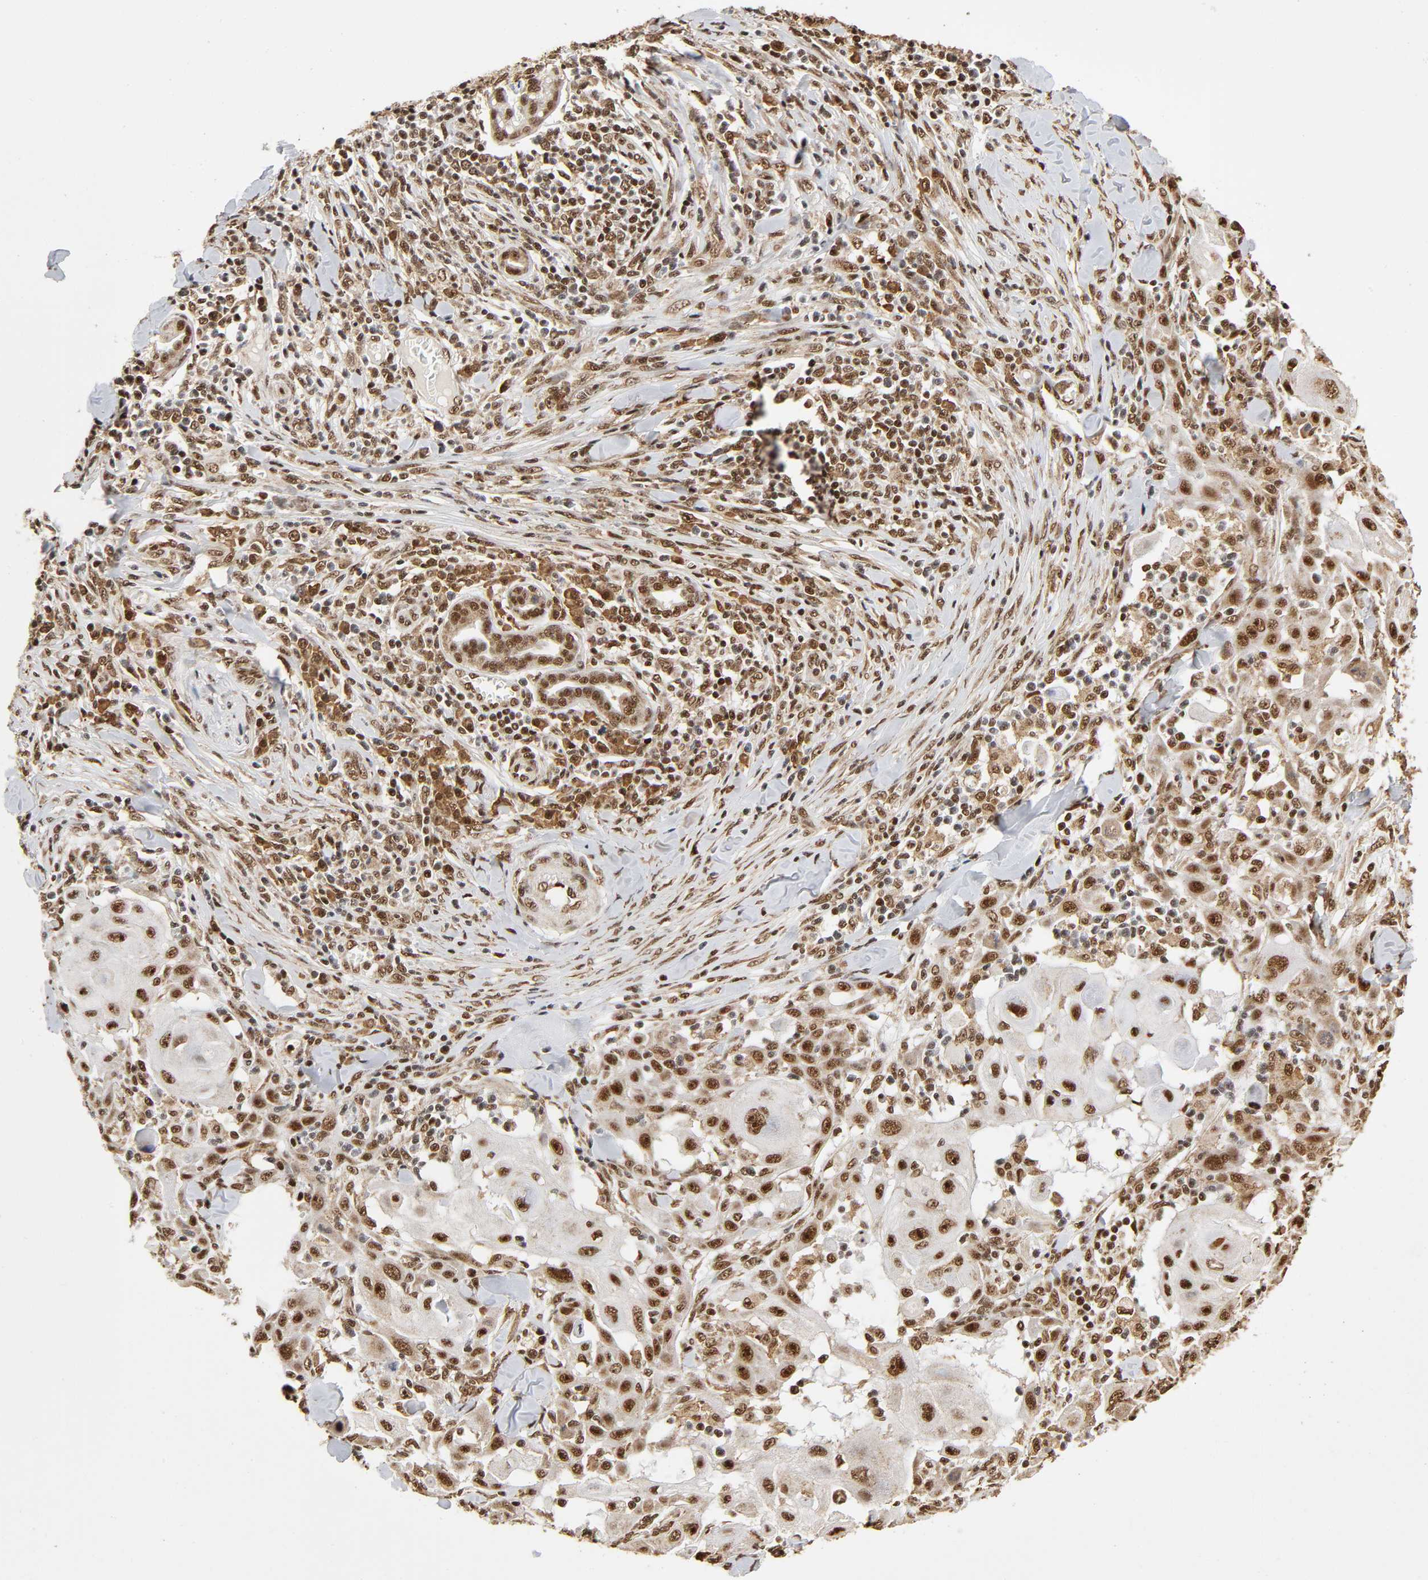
{"staining": {"intensity": "strong", "quantity": ">75%", "location": "cytoplasmic/membranous,nuclear"}, "tissue": "skin cancer", "cell_type": "Tumor cells", "image_type": "cancer", "snomed": [{"axis": "morphology", "description": "Squamous cell carcinoma, NOS"}, {"axis": "topography", "description": "Skin"}], "caption": "High-magnification brightfield microscopy of skin cancer stained with DAB (3,3'-diaminobenzidine) (brown) and counterstained with hematoxylin (blue). tumor cells exhibit strong cytoplasmic/membranous and nuclear staining is present in approximately>75% of cells.", "gene": "RNF122", "patient": {"sex": "male", "age": 24}}